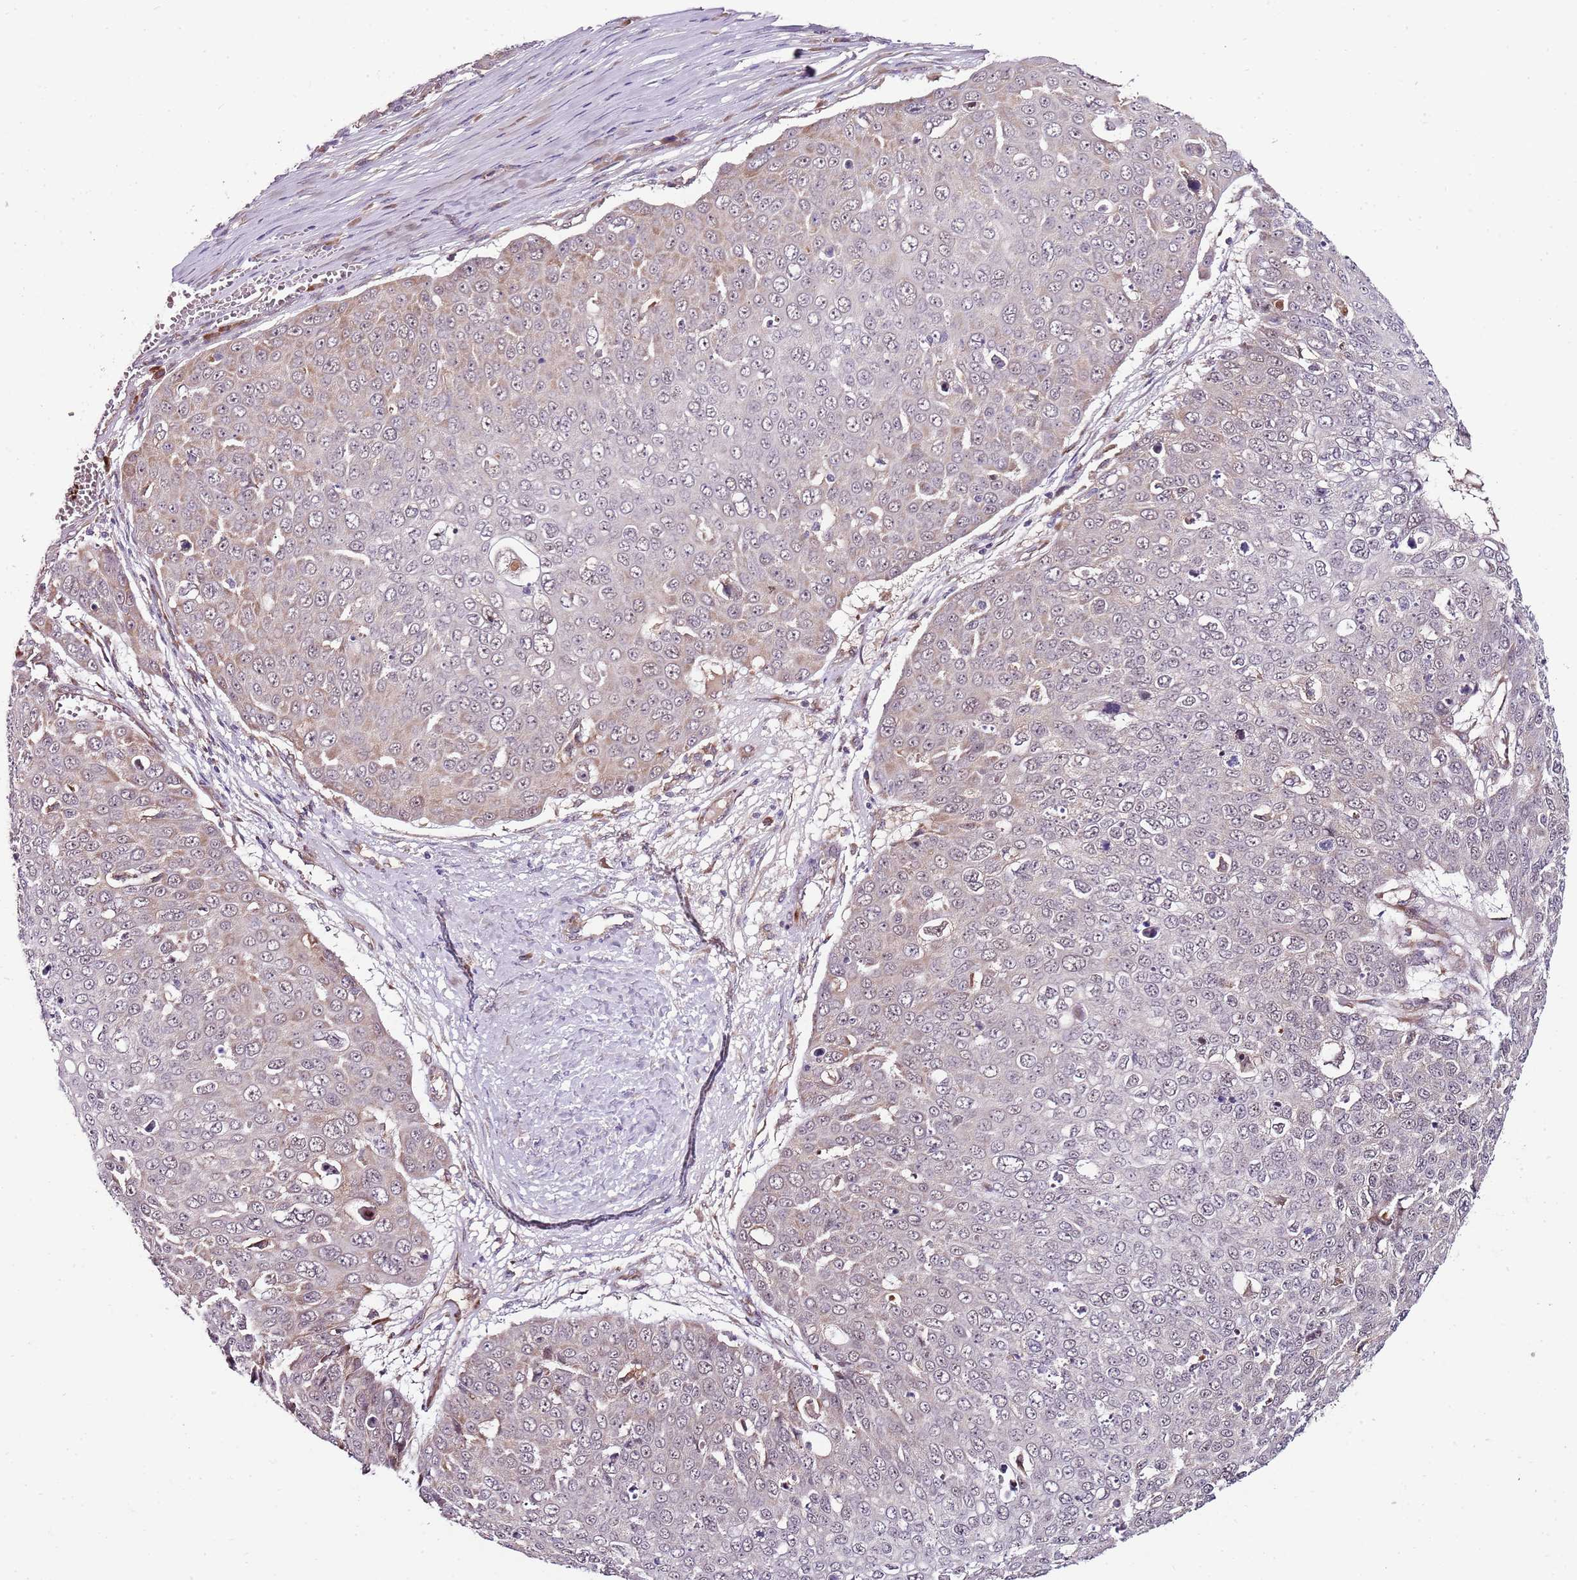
{"staining": {"intensity": "weak", "quantity": "<25%", "location": "cytoplasmic/membranous"}, "tissue": "skin cancer", "cell_type": "Tumor cells", "image_type": "cancer", "snomed": [{"axis": "morphology", "description": "Squamous cell carcinoma, NOS"}, {"axis": "topography", "description": "Skin"}], "caption": "Histopathology image shows no significant protein staining in tumor cells of skin cancer.", "gene": "FBXL22", "patient": {"sex": "male", "age": 71}}